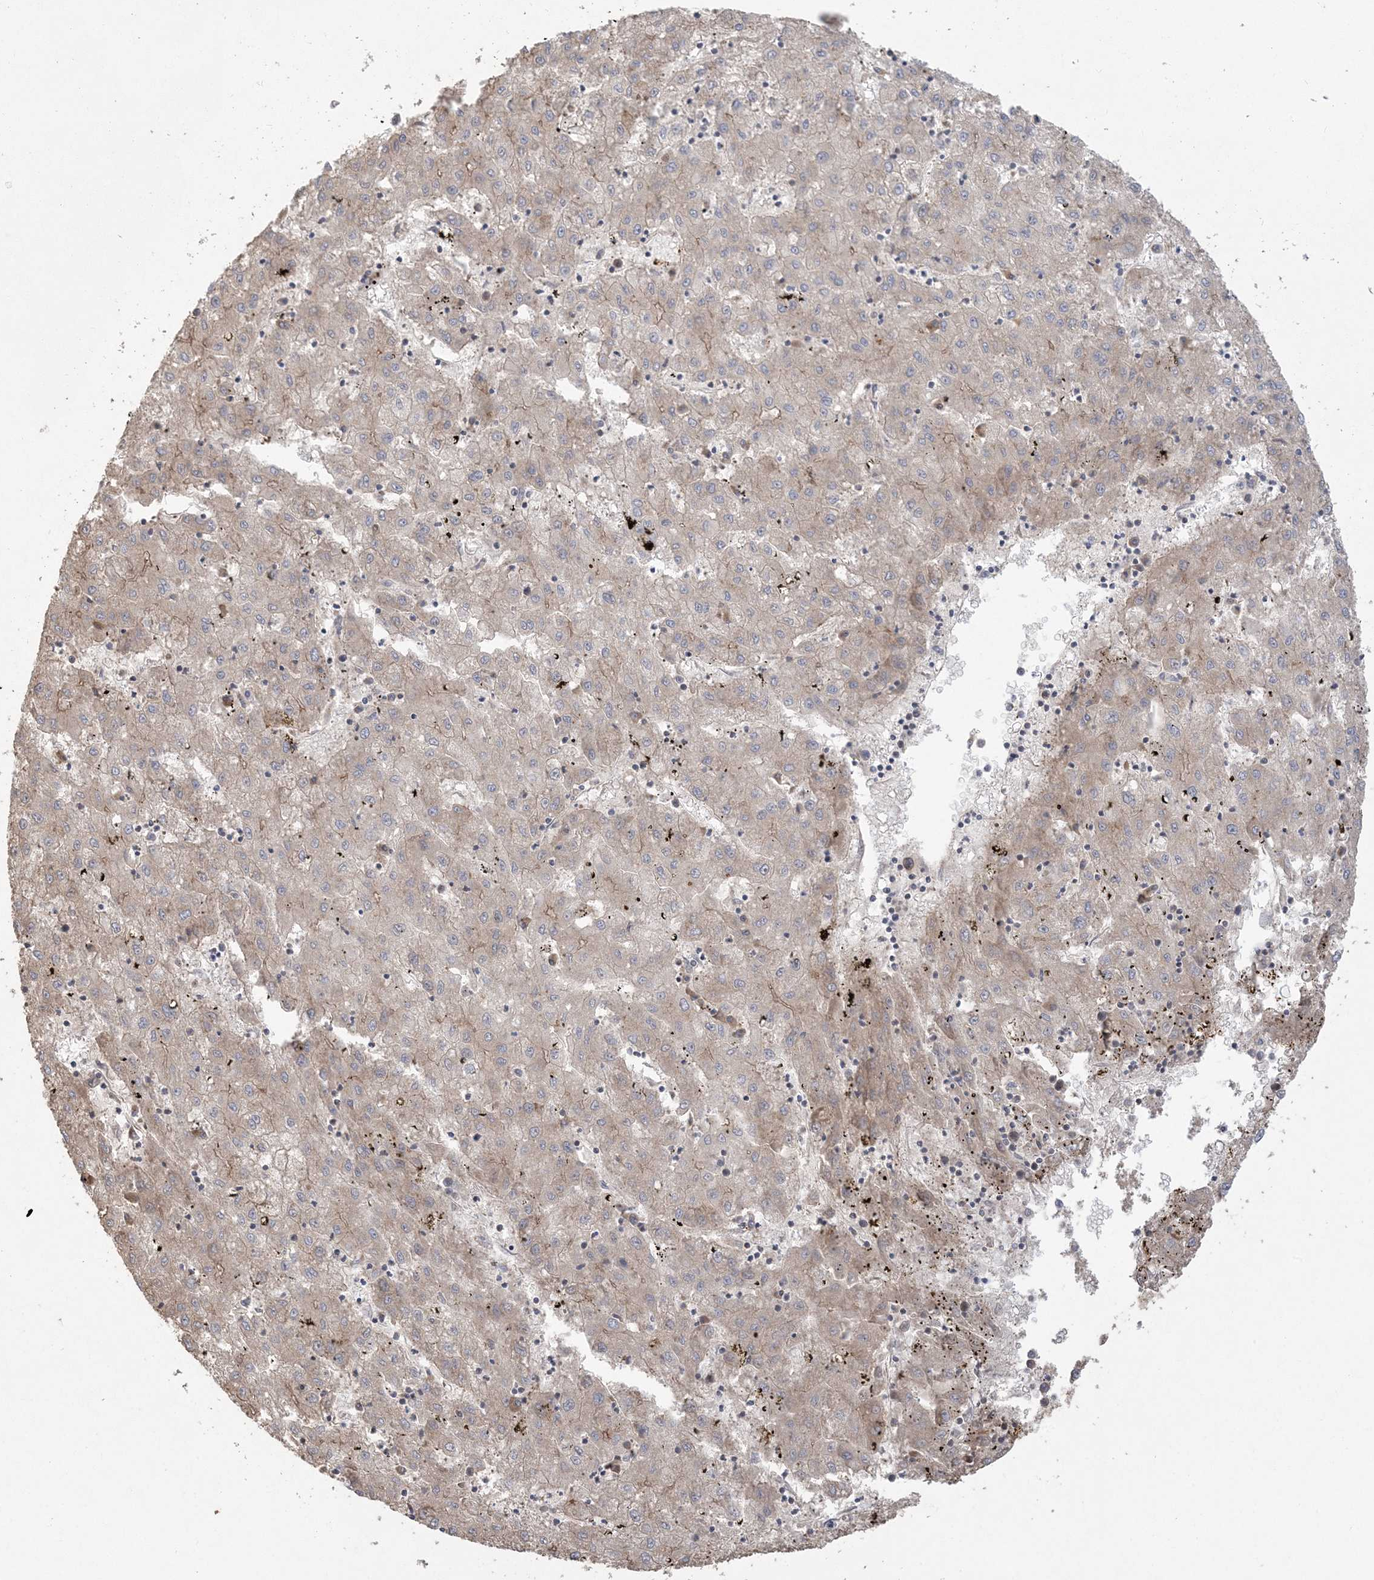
{"staining": {"intensity": "moderate", "quantity": "<25%", "location": "cytoplasmic/membranous"}, "tissue": "liver cancer", "cell_type": "Tumor cells", "image_type": "cancer", "snomed": [{"axis": "morphology", "description": "Carcinoma, Hepatocellular, NOS"}, {"axis": "topography", "description": "Liver"}], "caption": "This is a photomicrograph of immunohistochemistry (IHC) staining of liver cancer, which shows moderate positivity in the cytoplasmic/membranous of tumor cells.", "gene": "ABCF3", "patient": {"sex": "male", "age": 72}}